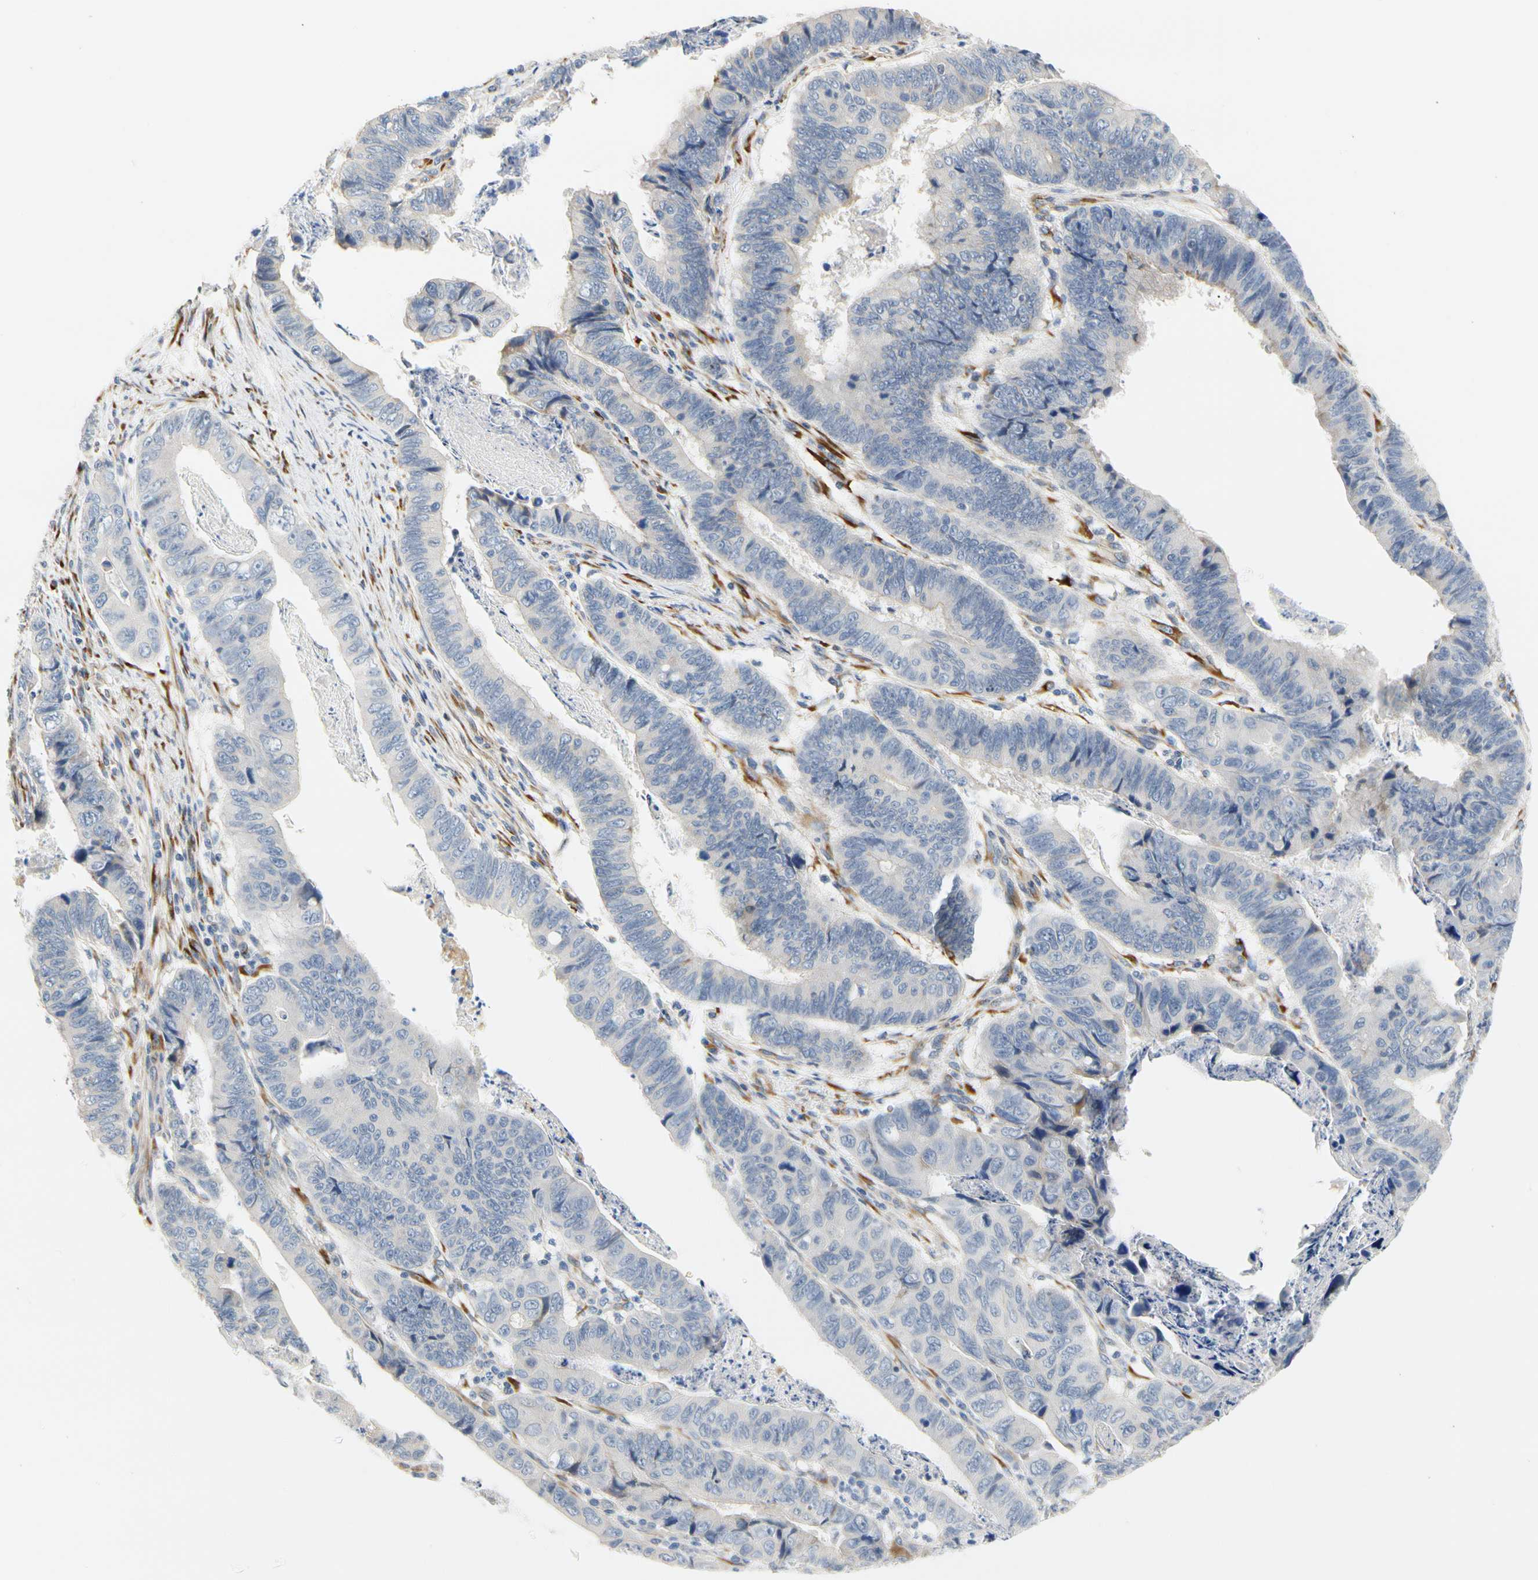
{"staining": {"intensity": "negative", "quantity": "none", "location": "none"}, "tissue": "stomach cancer", "cell_type": "Tumor cells", "image_type": "cancer", "snomed": [{"axis": "morphology", "description": "Adenocarcinoma, NOS"}, {"axis": "topography", "description": "Stomach, lower"}], "caption": "Photomicrograph shows no significant protein staining in tumor cells of stomach cancer.", "gene": "ZNF236", "patient": {"sex": "male", "age": 77}}